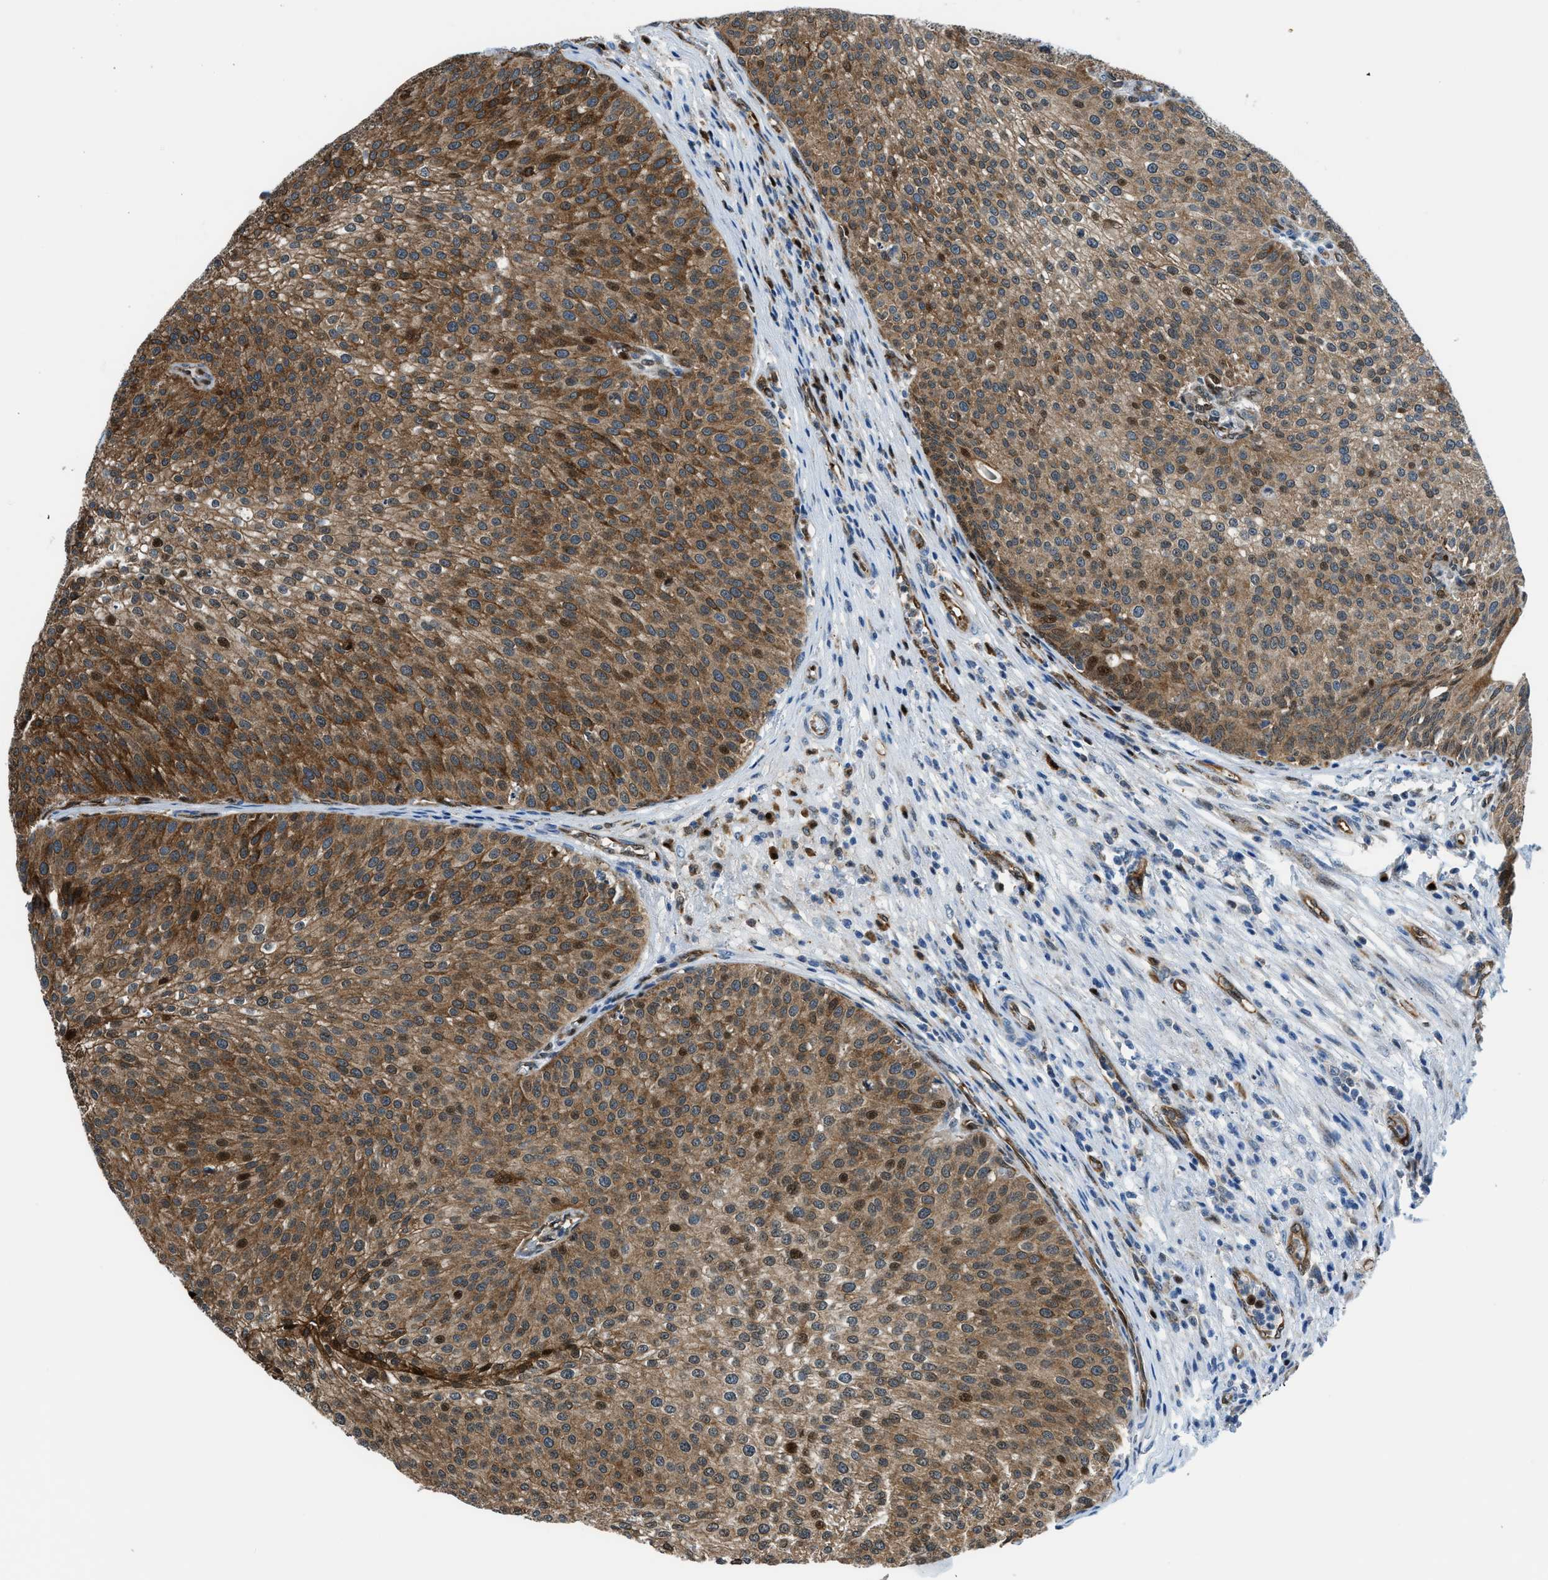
{"staining": {"intensity": "strong", "quantity": "25%-75%", "location": "cytoplasmic/membranous,nuclear"}, "tissue": "urothelial cancer", "cell_type": "Tumor cells", "image_type": "cancer", "snomed": [{"axis": "morphology", "description": "Urothelial carcinoma, Low grade"}, {"axis": "topography", "description": "Smooth muscle"}, {"axis": "topography", "description": "Urinary bladder"}], "caption": "Immunohistochemical staining of low-grade urothelial carcinoma demonstrates high levels of strong cytoplasmic/membranous and nuclear staining in about 25%-75% of tumor cells.", "gene": "YWHAE", "patient": {"sex": "male", "age": 60}}